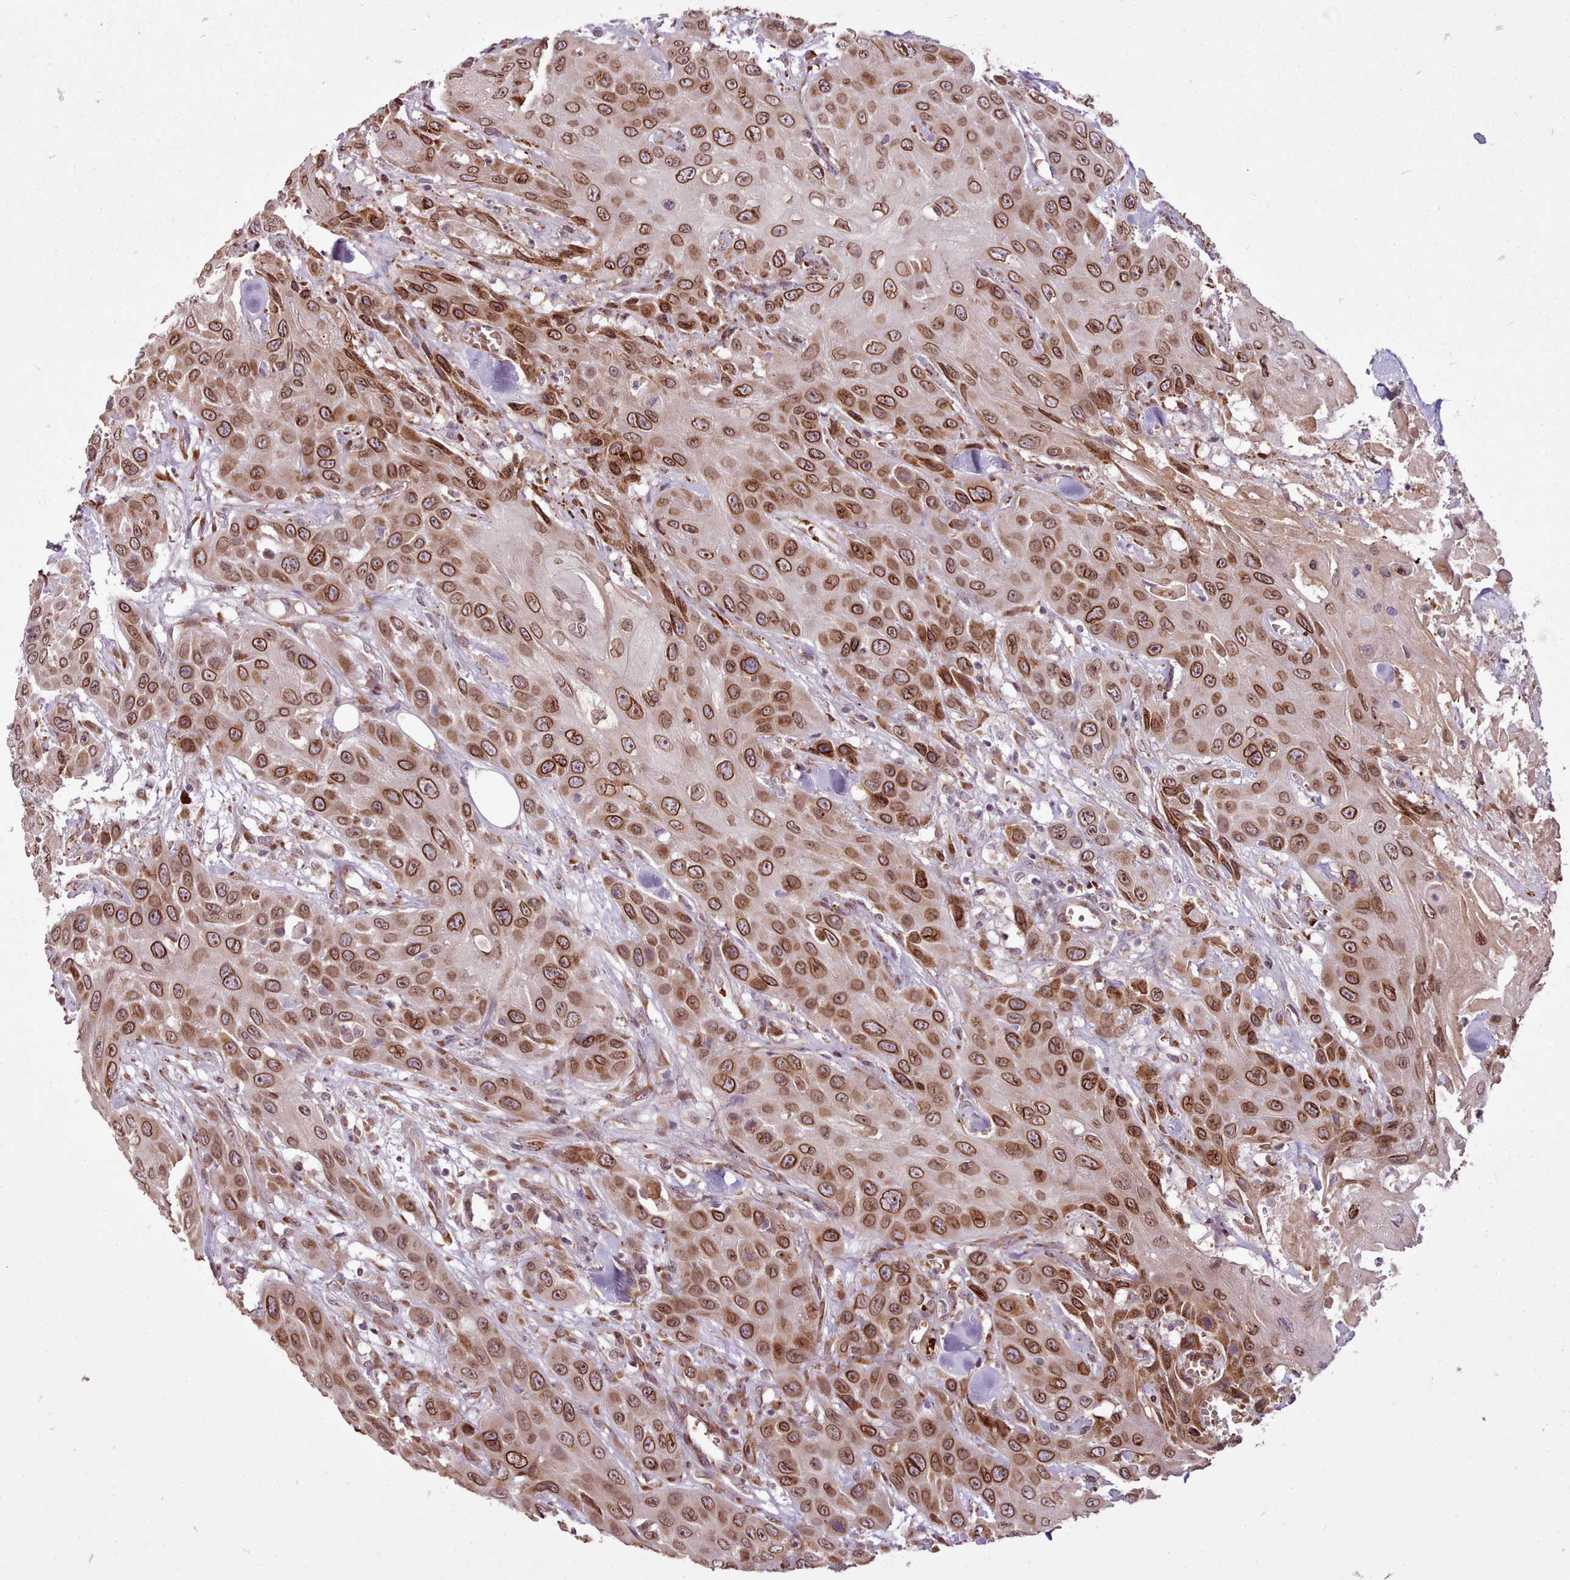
{"staining": {"intensity": "strong", "quantity": ">75%", "location": "cytoplasmic/membranous,nuclear"}, "tissue": "head and neck cancer", "cell_type": "Tumor cells", "image_type": "cancer", "snomed": [{"axis": "morphology", "description": "Squamous cell carcinoma, NOS"}, {"axis": "topography", "description": "Head-Neck"}], "caption": "A micrograph of human head and neck cancer stained for a protein reveals strong cytoplasmic/membranous and nuclear brown staining in tumor cells.", "gene": "CABP1", "patient": {"sex": "male", "age": 81}}